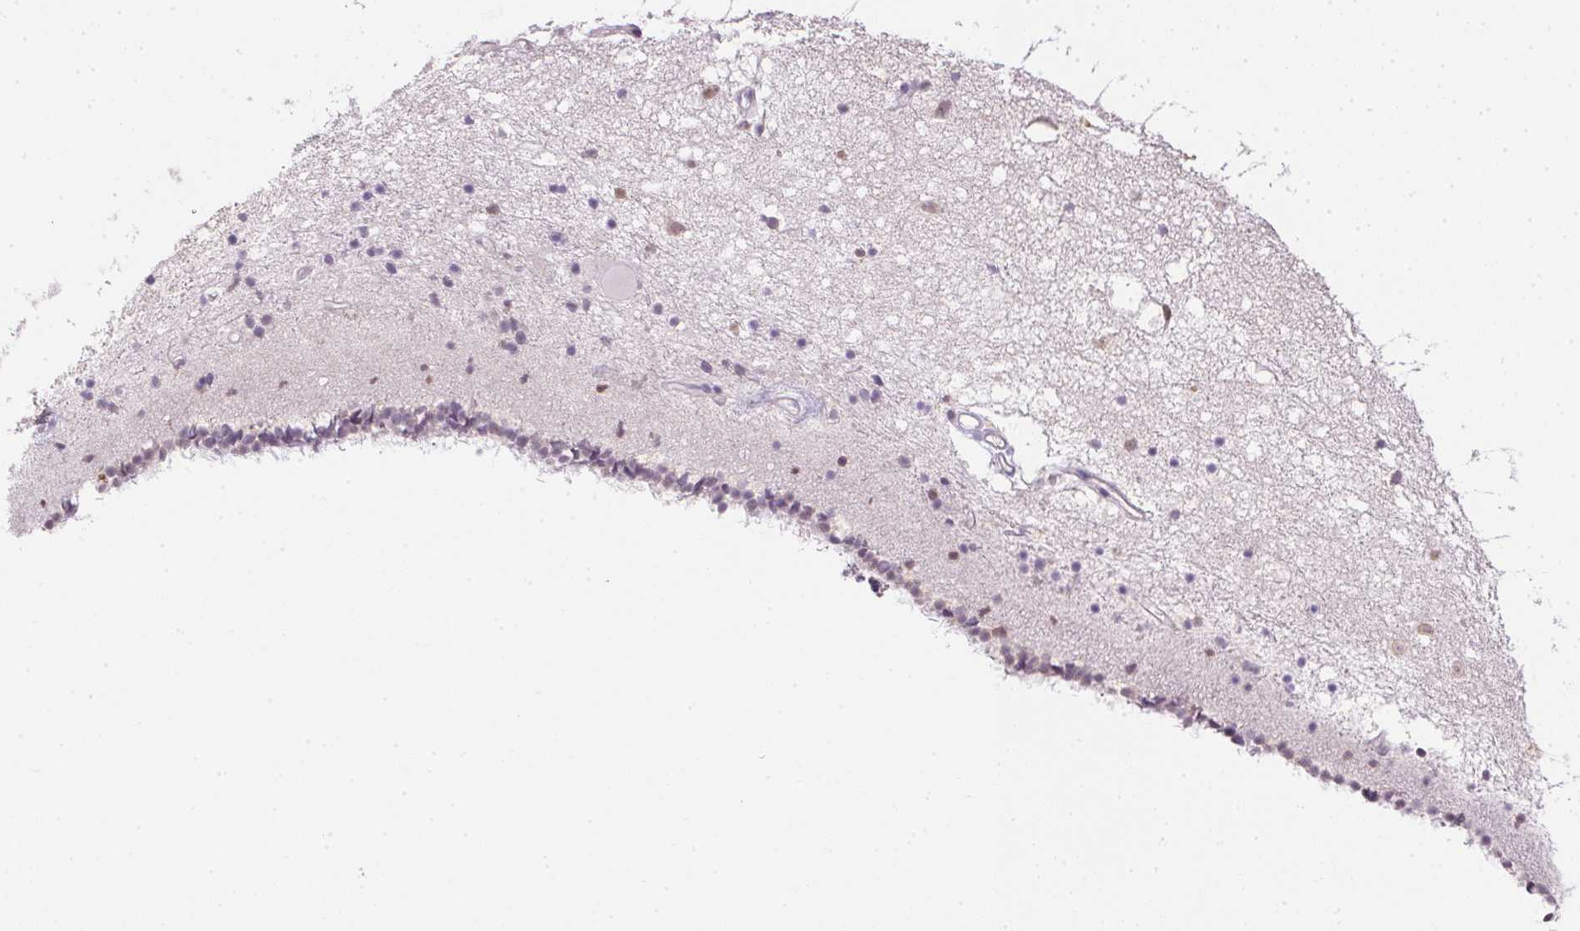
{"staining": {"intensity": "weak", "quantity": "<25%", "location": "nuclear"}, "tissue": "caudate", "cell_type": "Glial cells", "image_type": "normal", "snomed": [{"axis": "morphology", "description": "Normal tissue, NOS"}, {"axis": "topography", "description": "Lateral ventricle wall"}], "caption": "High power microscopy histopathology image of an immunohistochemistry image of benign caudate, revealing no significant staining in glial cells.", "gene": "PRL", "patient": {"sex": "female", "age": 71}}